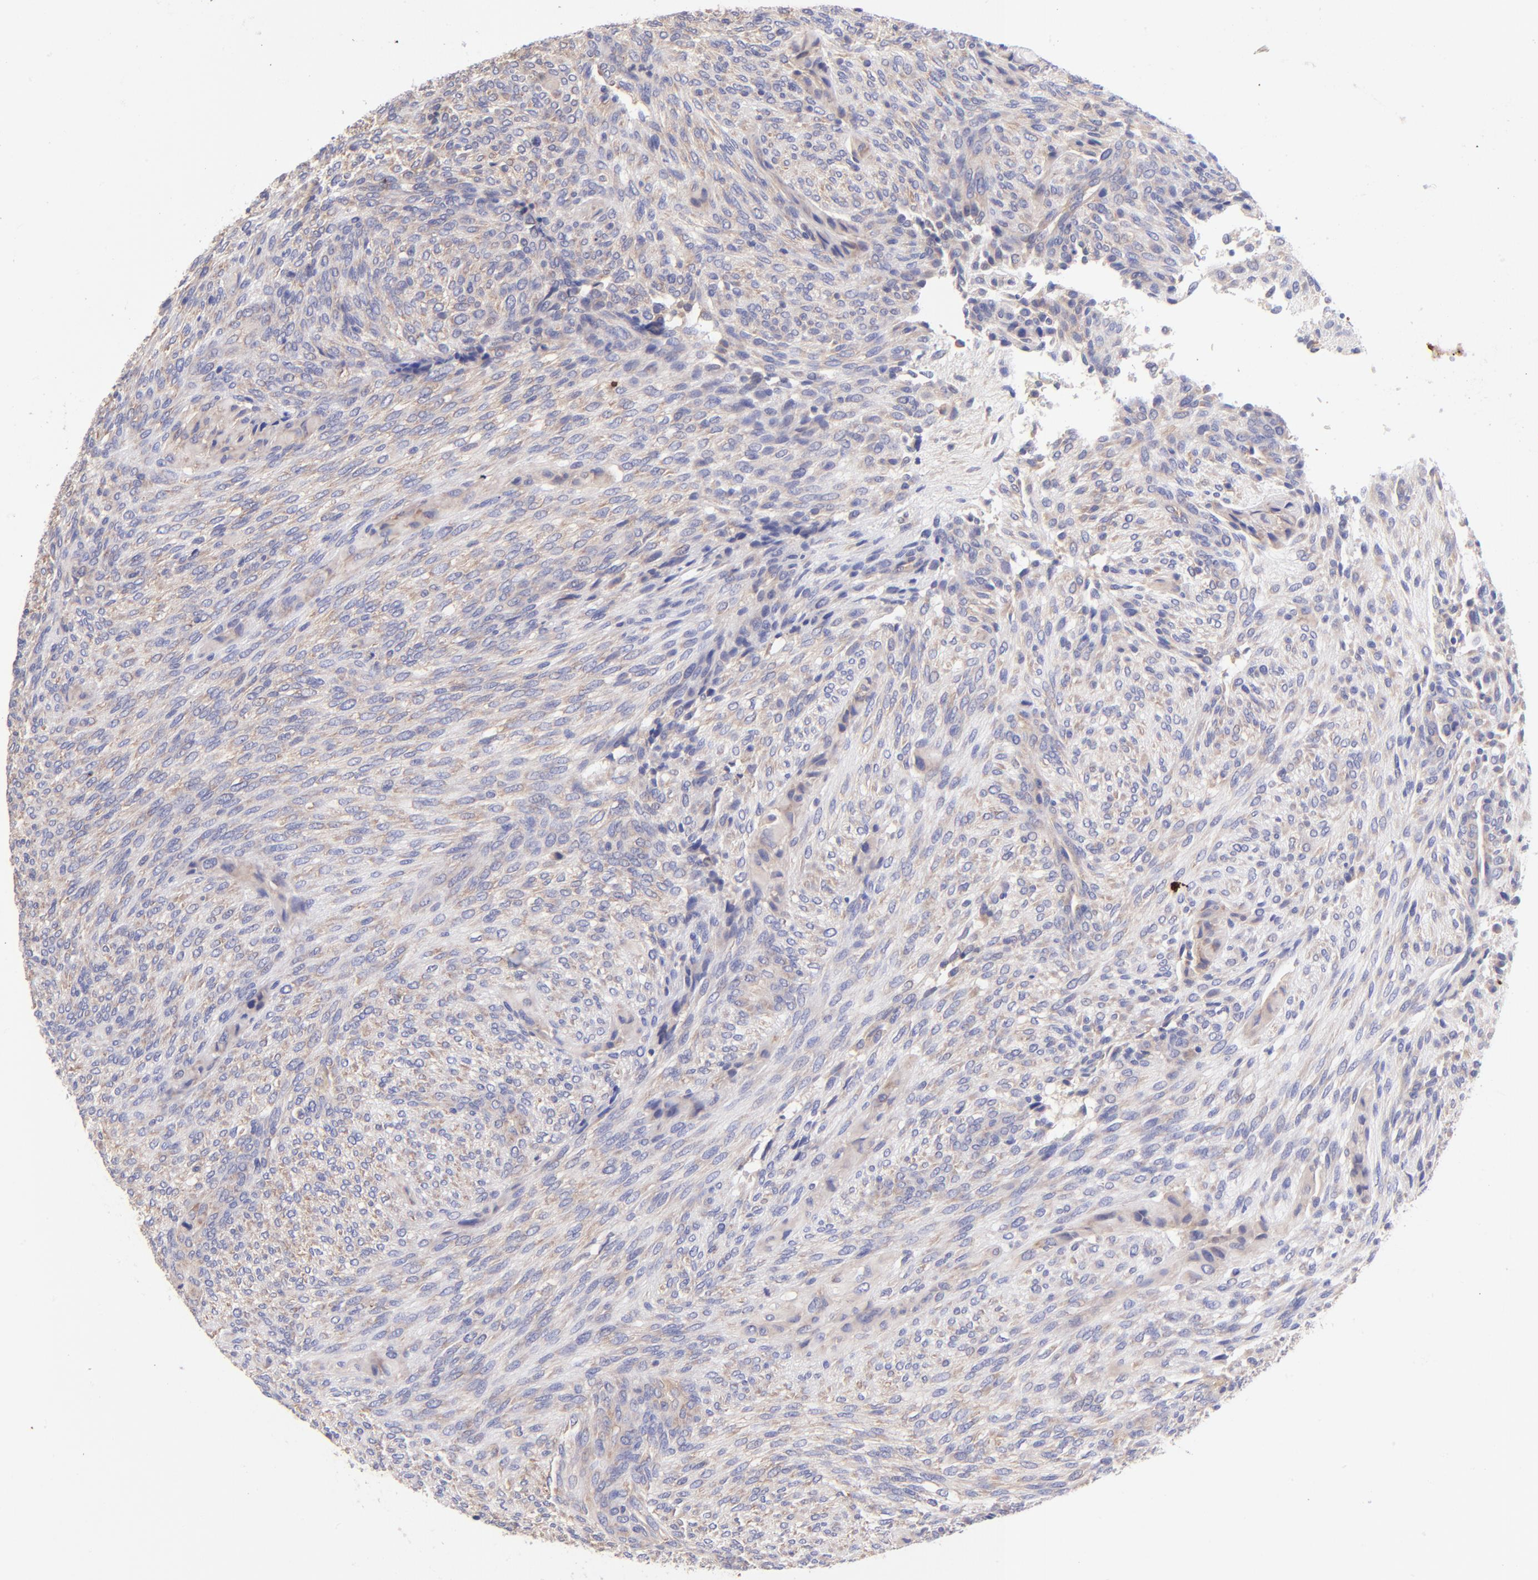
{"staining": {"intensity": "weak", "quantity": ">75%", "location": "cytoplasmic/membranous"}, "tissue": "glioma", "cell_type": "Tumor cells", "image_type": "cancer", "snomed": [{"axis": "morphology", "description": "Glioma, malignant, High grade"}, {"axis": "topography", "description": "Cerebral cortex"}], "caption": "There is low levels of weak cytoplasmic/membranous staining in tumor cells of malignant glioma (high-grade), as demonstrated by immunohistochemical staining (brown color).", "gene": "RPL11", "patient": {"sex": "female", "age": 55}}